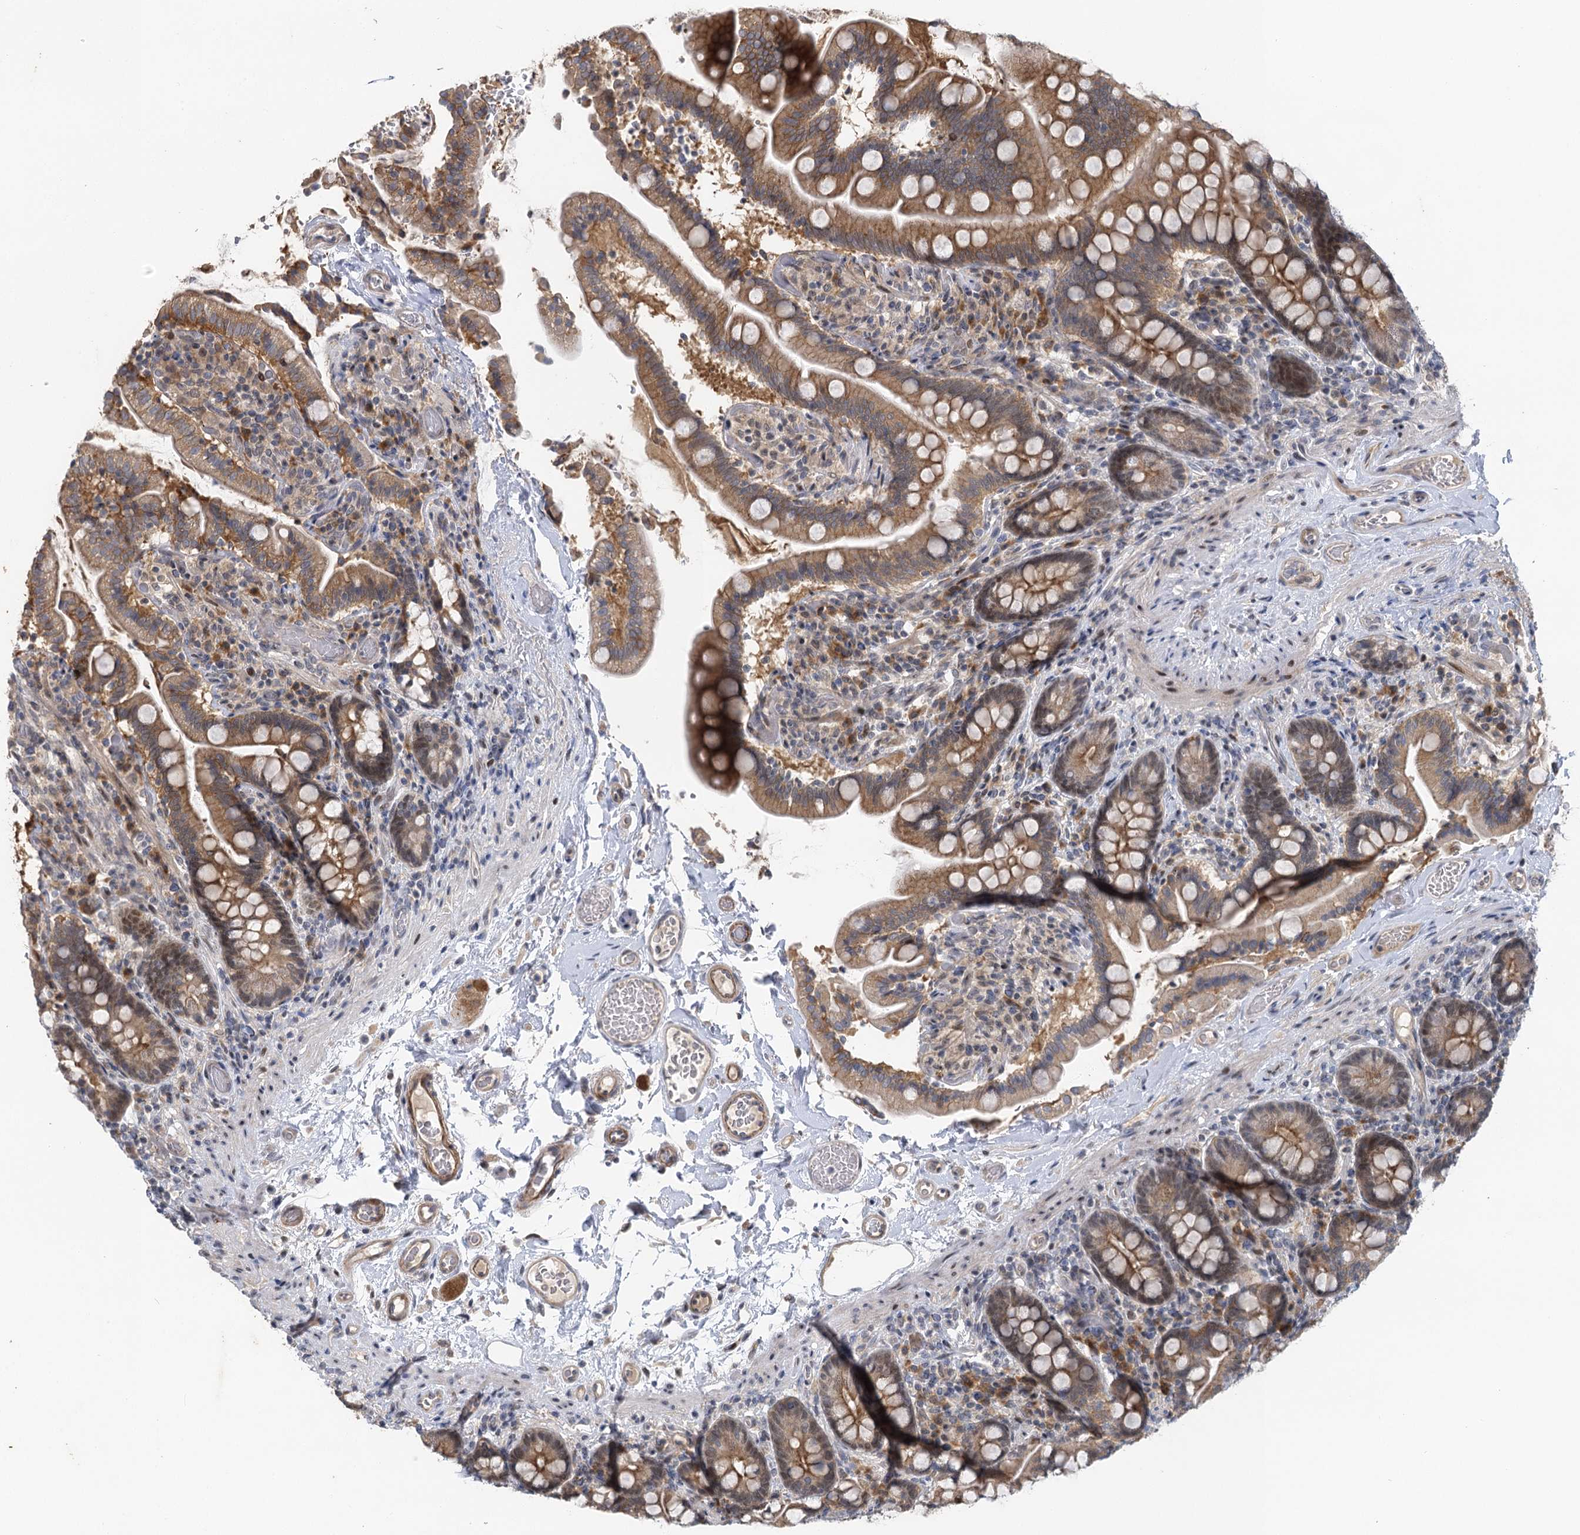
{"staining": {"intensity": "moderate", "quantity": "25%-75%", "location": "cytoplasmic/membranous"}, "tissue": "small intestine", "cell_type": "Glandular cells", "image_type": "normal", "snomed": [{"axis": "morphology", "description": "Normal tissue, NOS"}, {"axis": "topography", "description": "Small intestine"}], "caption": "DAB immunohistochemical staining of normal human small intestine exhibits moderate cytoplasmic/membranous protein expression in about 25%-75% of glandular cells.", "gene": "IL11RA", "patient": {"sex": "female", "age": 64}}